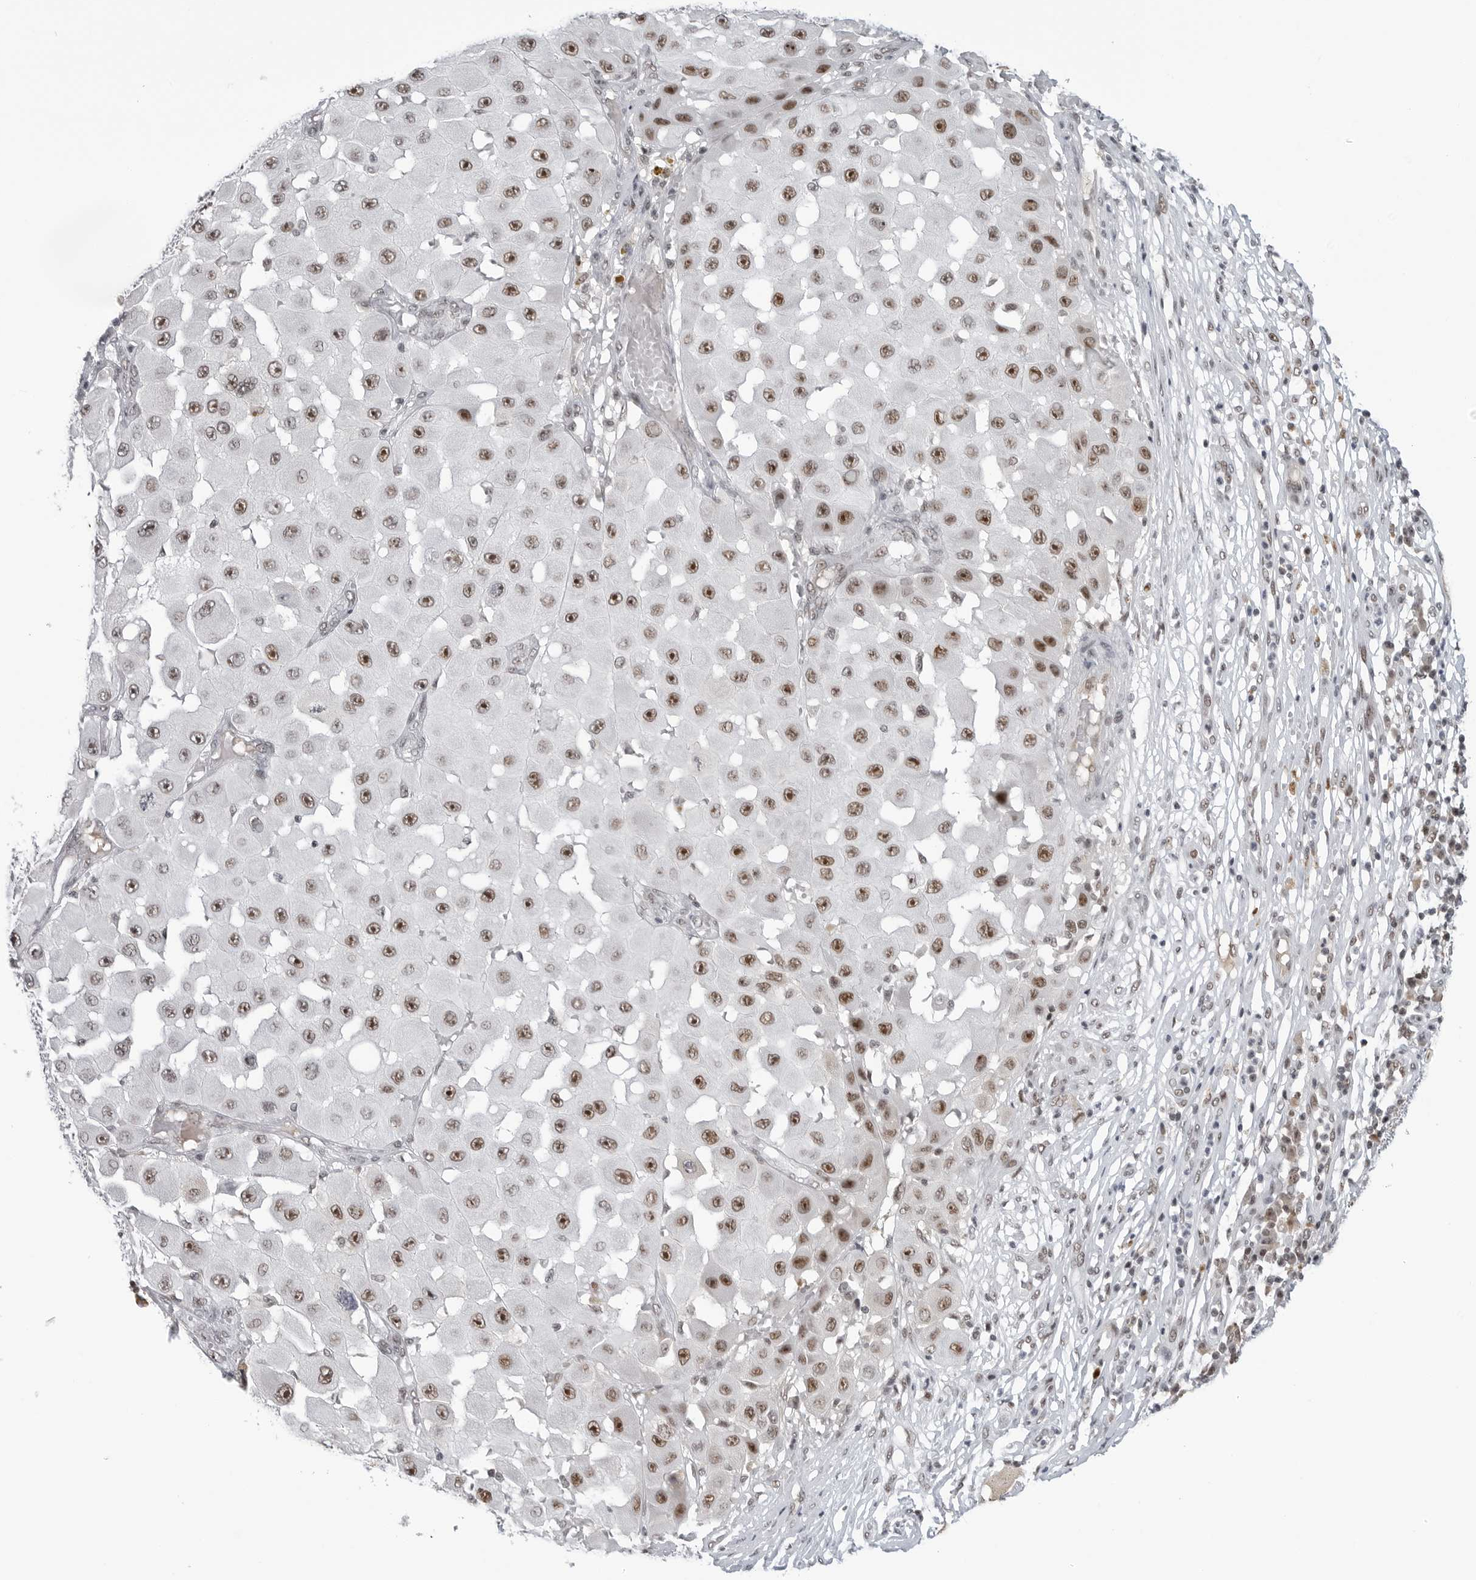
{"staining": {"intensity": "moderate", "quantity": ">75%", "location": "nuclear"}, "tissue": "melanoma", "cell_type": "Tumor cells", "image_type": "cancer", "snomed": [{"axis": "morphology", "description": "Malignant melanoma, NOS"}, {"axis": "topography", "description": "Skin"}], "caption": "Protein analysis of malignant melanoma tissue reveals moderate nuclear staining in approximately >75% of tumor cells. The staining is performed using DAB brown chromogen to label protein expression. The nuclei are counter-stained blue using hematoxylin.", "gene": "WRAP53", "patient": {"sex": "female", "age": 81}}